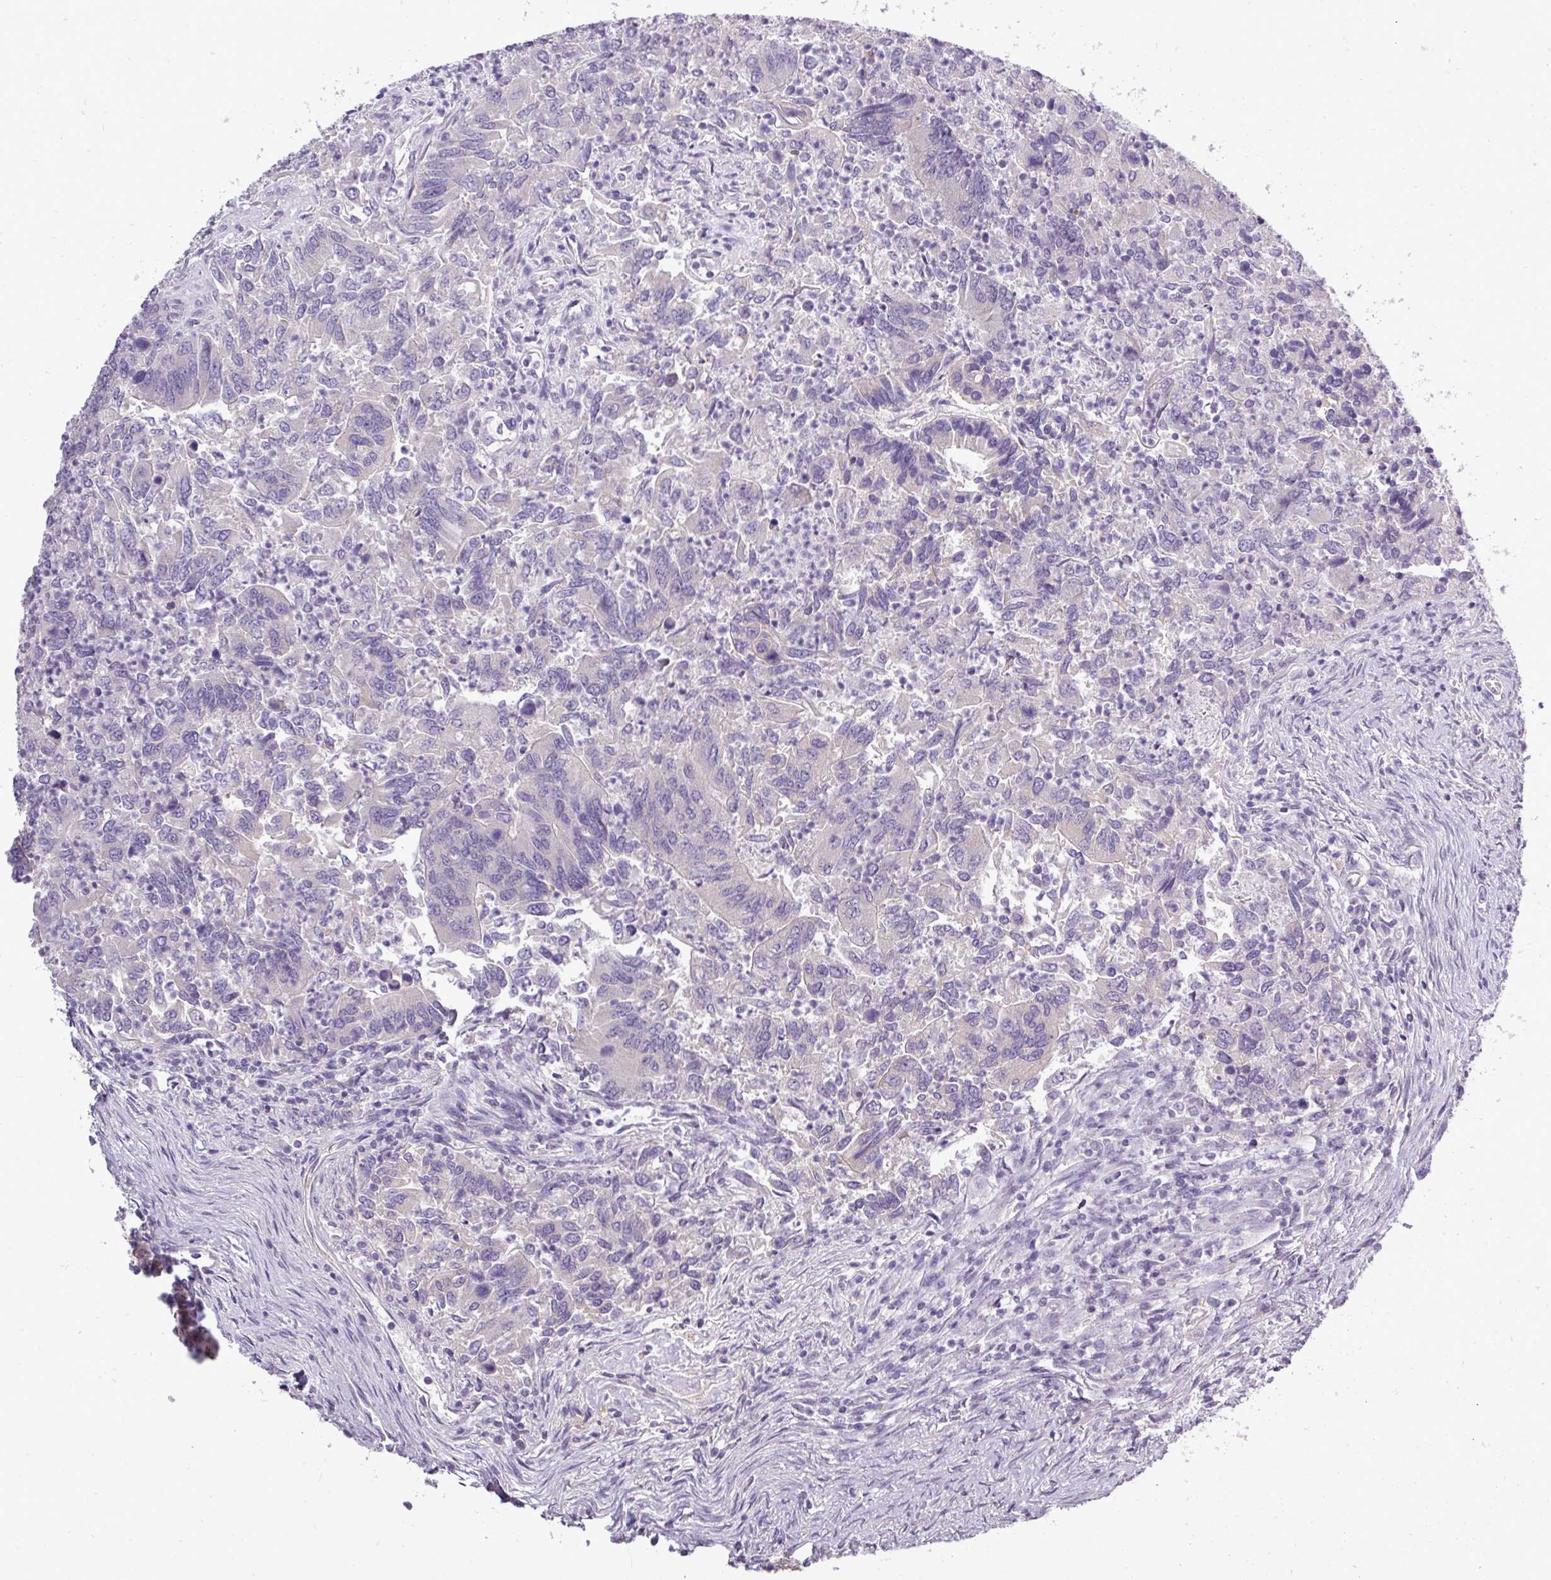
{"staining": {"intensity": "negative", "quantity": "none", "location": "none"}, "tissue": "colorectal cancer", "cell_type": "Tumor cells", "image_type": "cancer", "snomed": [{"axis": "morphology", "description": "Adenocarcinoma, NOS"}, {"axis": "topography", "description": "Colon"}], "caption": "A micrograph of colorectal cancer stained for a protein shows no brown staining in tumor cells. (Brightfield microscopy of DAB immunohistochemistry (IHC) at high magnification).", "gene": "DNAAF9", "patient": {"sex": "female", "age": 67}}